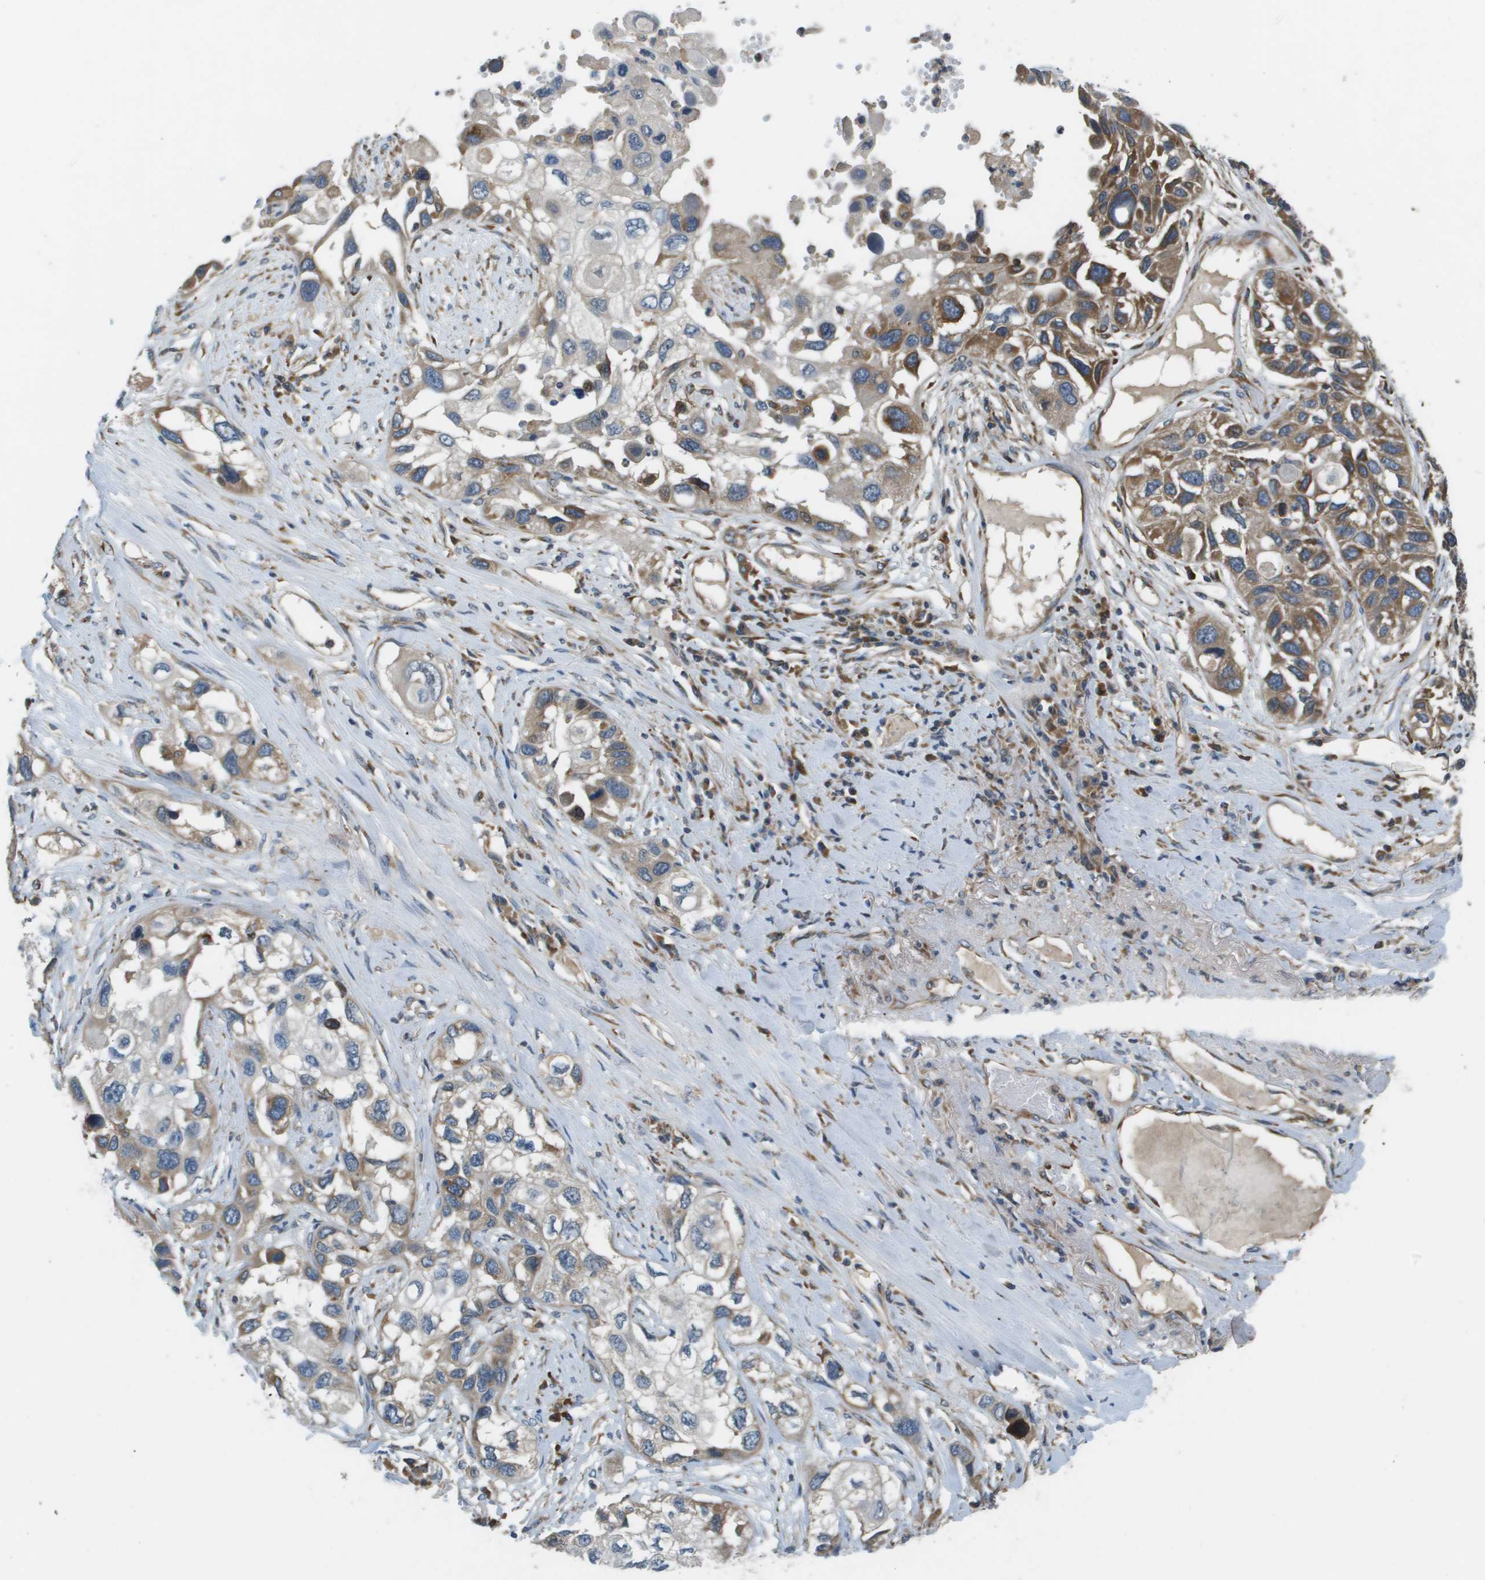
{"staining": {"intensity": "moderate", "quantity": "25%-75%", "location": "cytoplasmic/membranous"}, "tissue": "lung cancer", "cell_type": "Tumor cells", "image_type": "cancer", "snomed": [{"axis": "morphology", "description": "Squamous cell carcinoma, NOS"}, {"axis": "topography", "description": "Lung"}], "caption": "Protein staining of lung cancer (squamous cell carcinoma) tissue shows moderate cytoplasmic/membranous staining in about 25%-75% of tumor cells. (DAB (3,3'-diaminobenzidine) = brown stain, brightfield microscopy at high magnification).", "gene": "SAMSN1", "patient": {"sex": "male", "age": 71}}